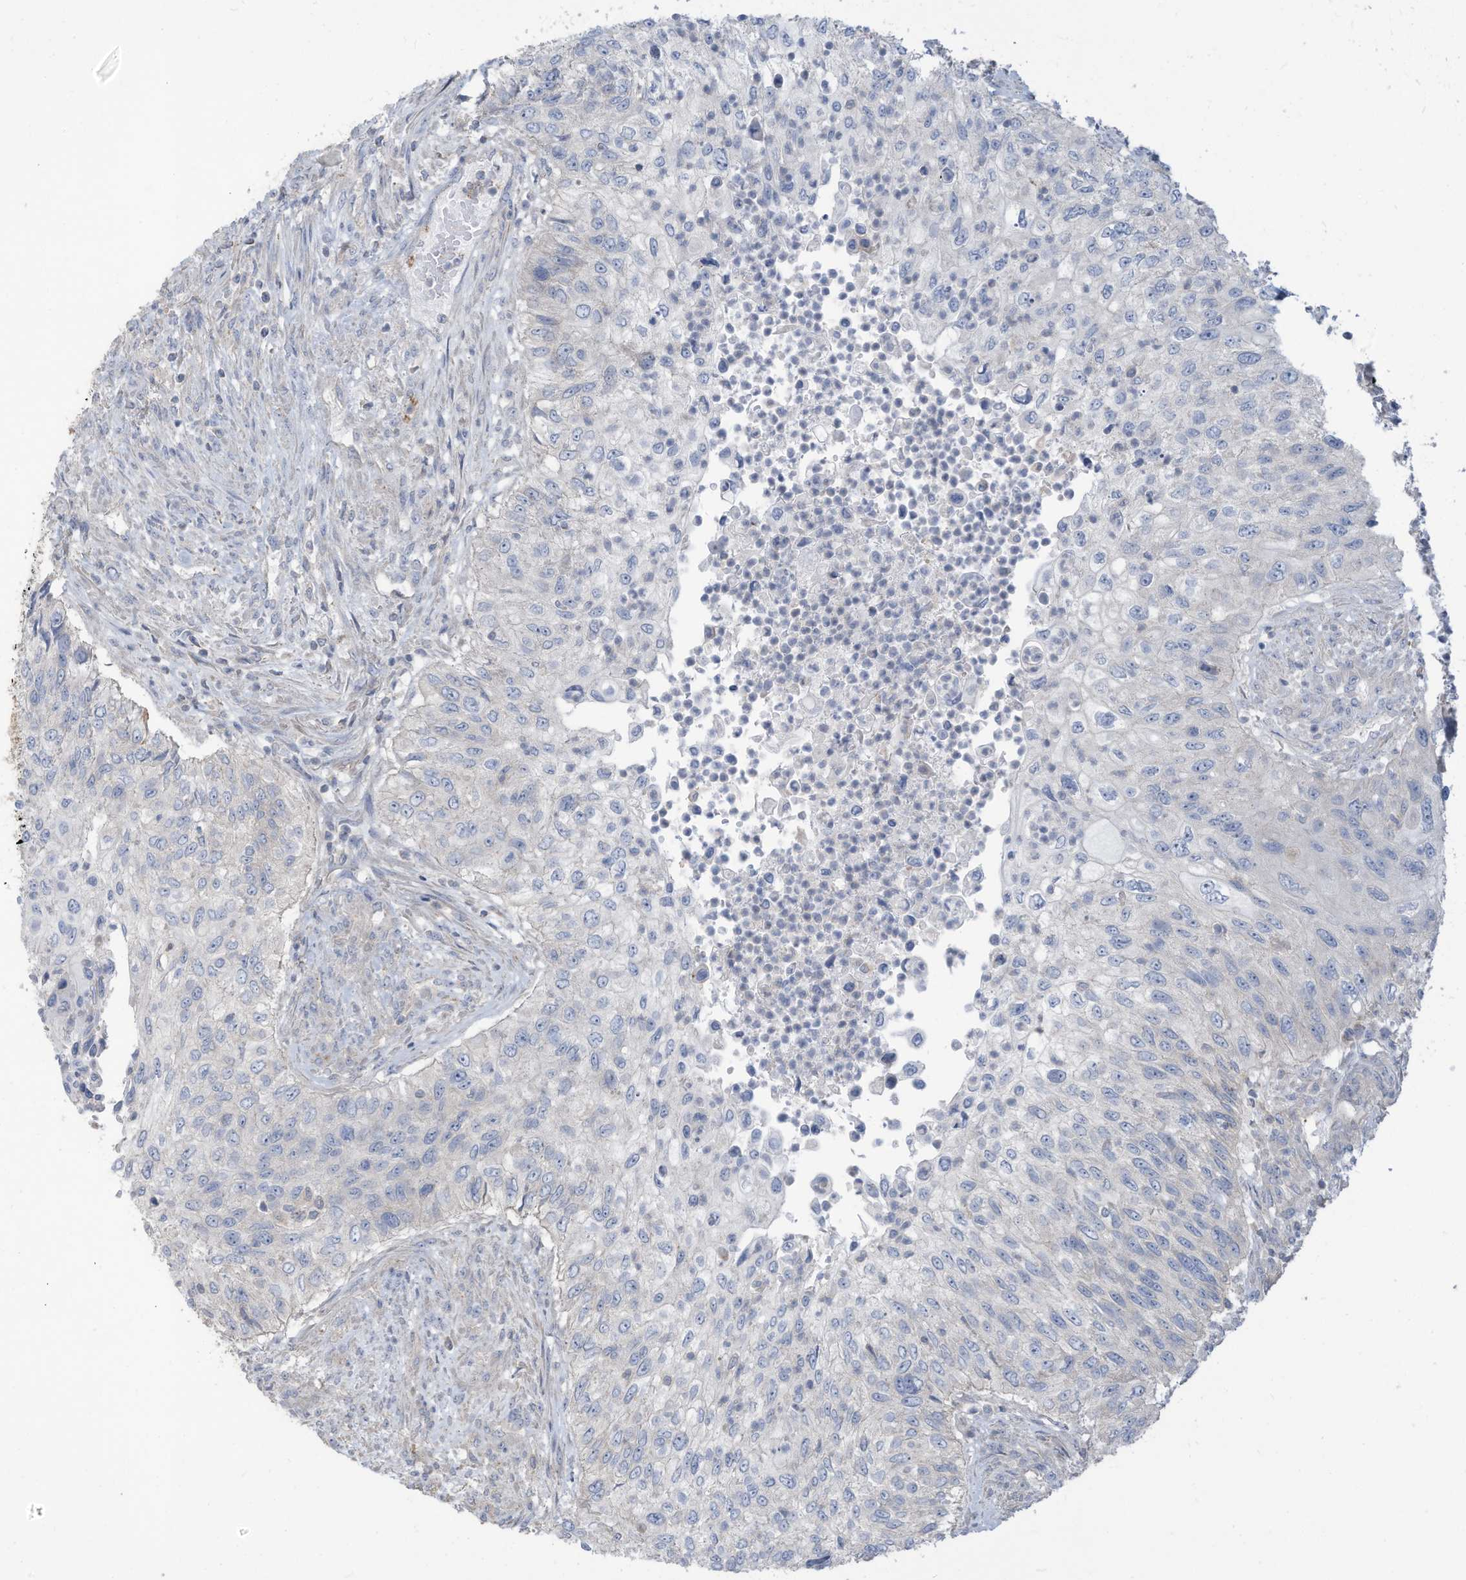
{"staining": {"intensity": "negative", "quantity": "none", "location": "none"}, "tissue": "urothelial cancer", "cell_type": "Tumor cells", "image_type": "cancer", "snomed": [{"axis": "morphology", "description": "Urothelial carcinoma, High grade"}, {"axis": "topography", "description": "Urinary bladder"}], "caption": "Immunohistochemical staining of human high-grade urothelial carcinoma shows no significant positivity in tumor cells.", "gene": "GTPBP2", "patient": {"sex": "female", "age": 60}}